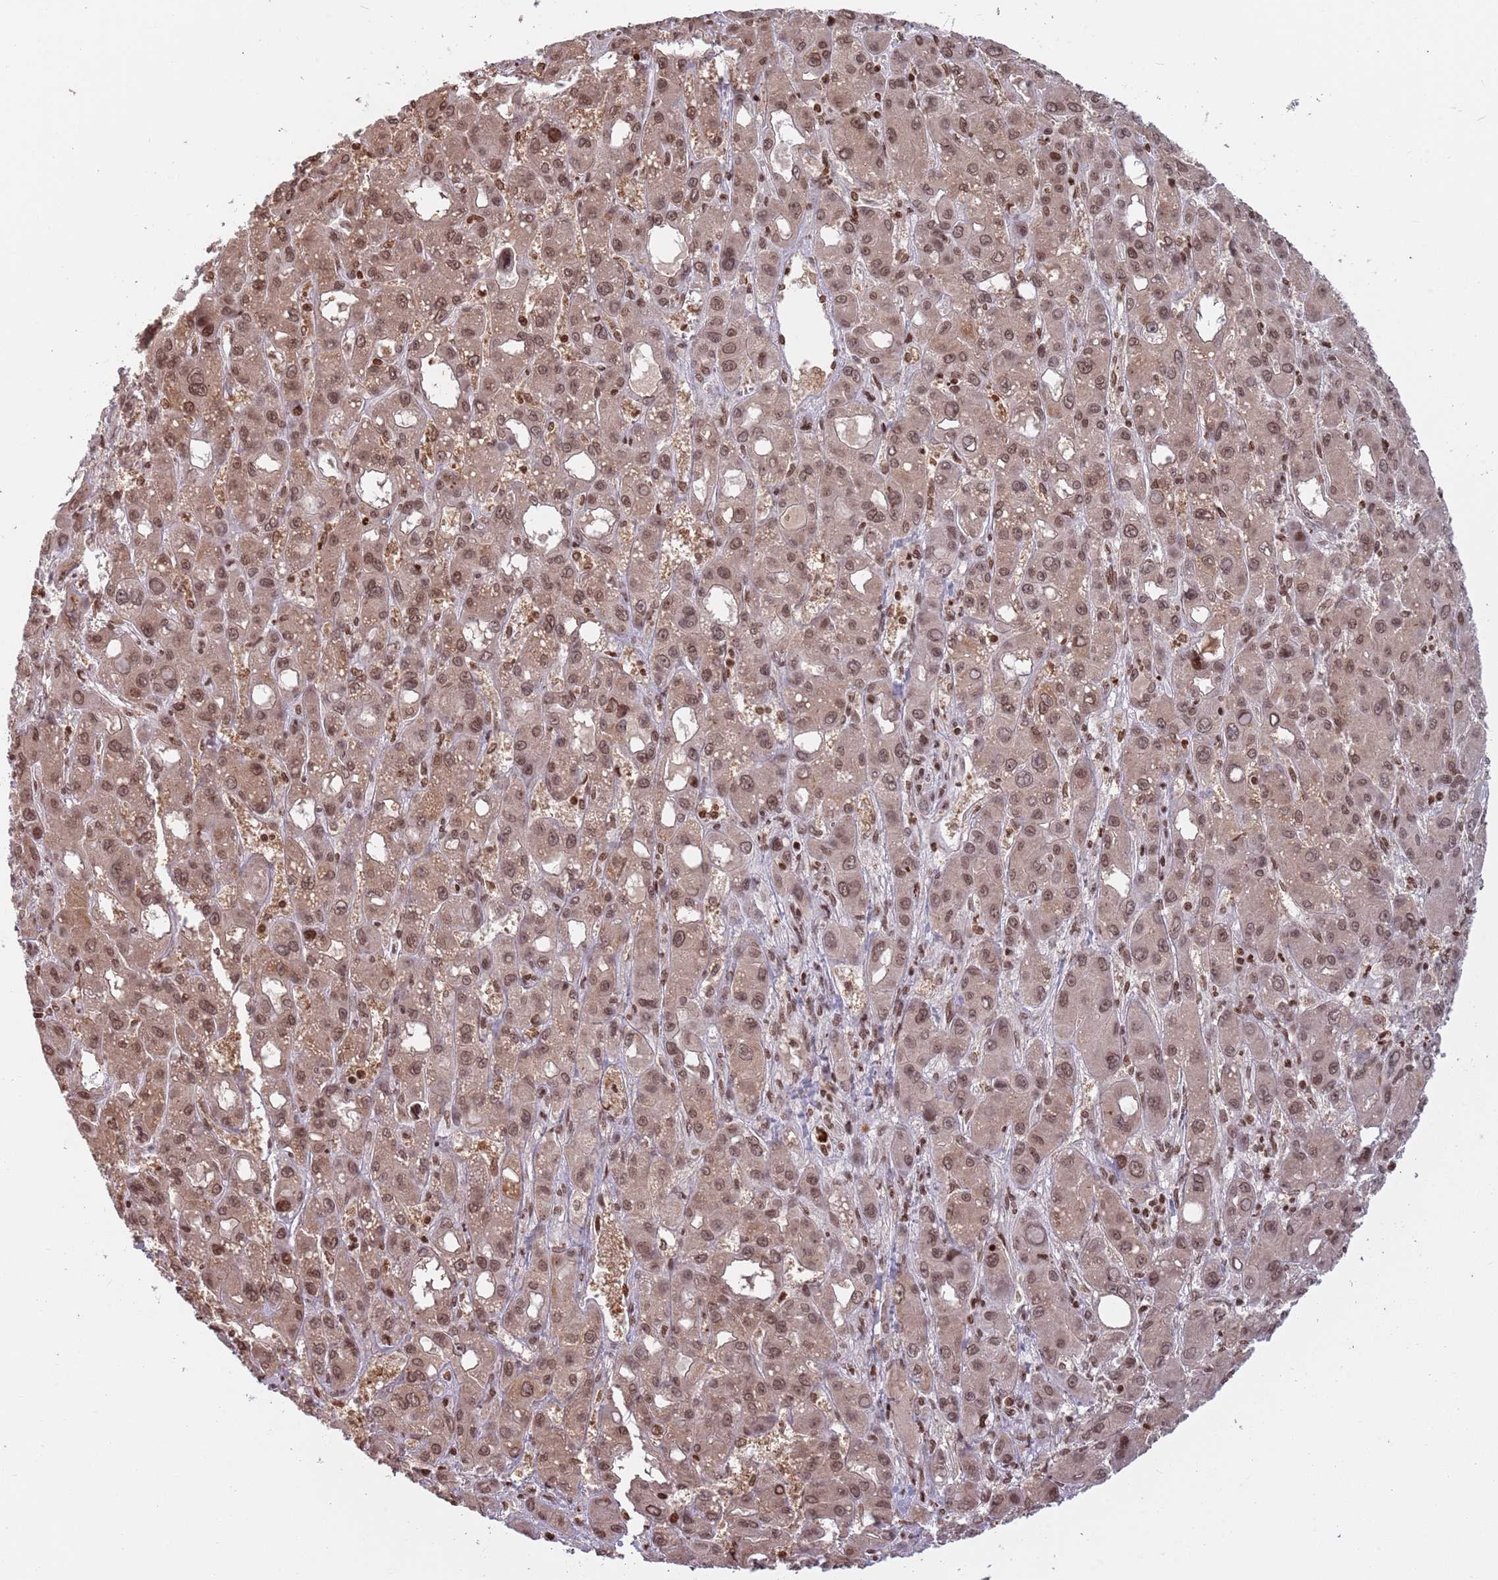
{"staining": {"intensity": "moderate", "quantity": ">75%", "location": "cytoplasmic/membranous,nuclear"}, "tissue": "liver cancer", "cell_type": "Tumor cells", "image_type": "cancer", "snomed": [{"axis": "morphology", "description": "Carcinoma, Hepatocellular, NOS"}, {"axis": "topography", "description": "Liver"}], "caption": "An image showing moderate cytoplasmic/membranous and nuclear expression in approximately >75% of tumor cells in liver cancer, as visualized by brown immunohistochemical staining.", "gene": "SH3RF3", "patient": {"sex": "male", "age": 55}}